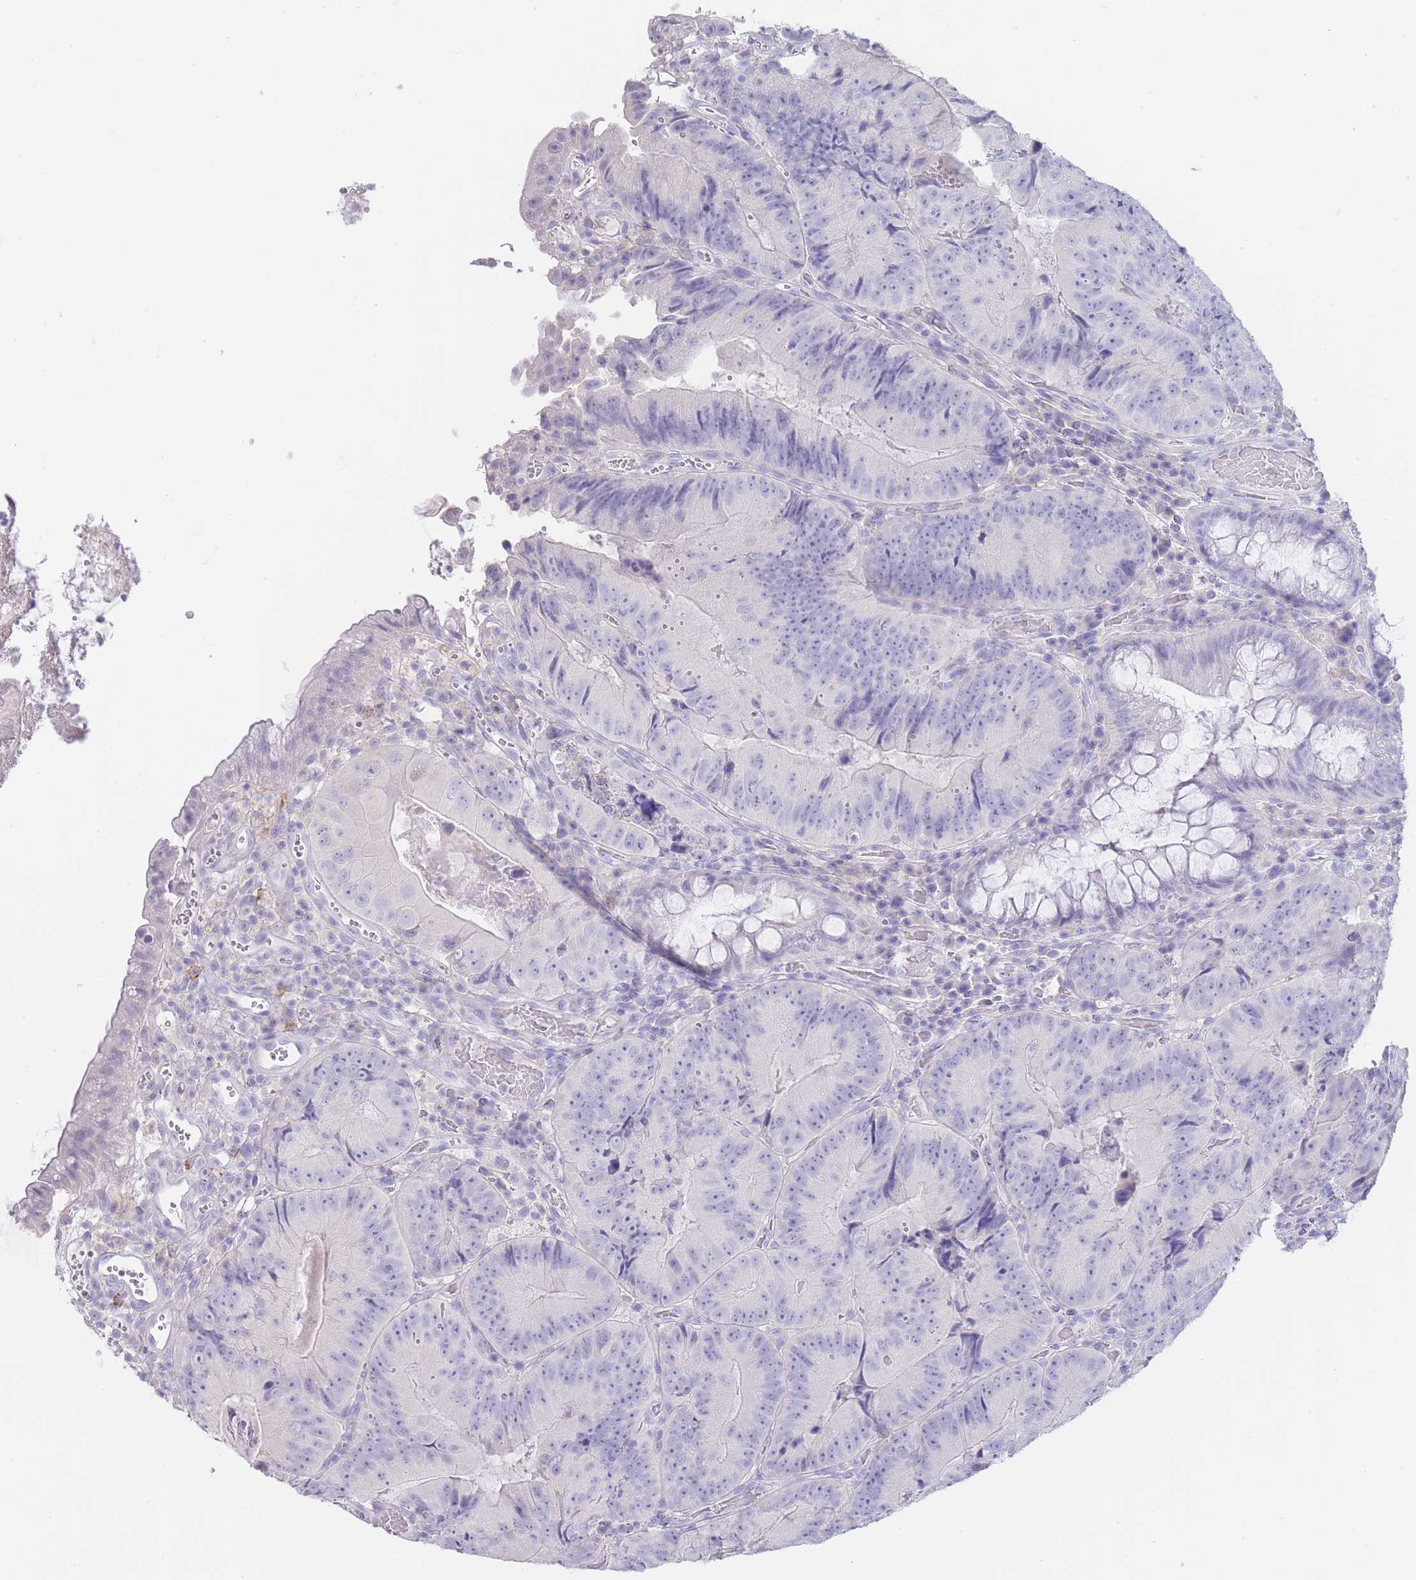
{"staining": {"intensity": "negative", "quantity": "none", "location": "none"}, "tissue": "colorectal cancer", "cell_type": "Tumor cells", "image_type": "cancer", "snomed": [{"axis": "morphology", "description": "Adenocarcinoma, NOS"}, {"axis": "topography", "description": "Colon"}], "caption": "Tumor cells are negative for brown protein staining in colorectal adenocarcinoma.", "gene": "CD37", "patient": {"sex": "female", "age": 86}}